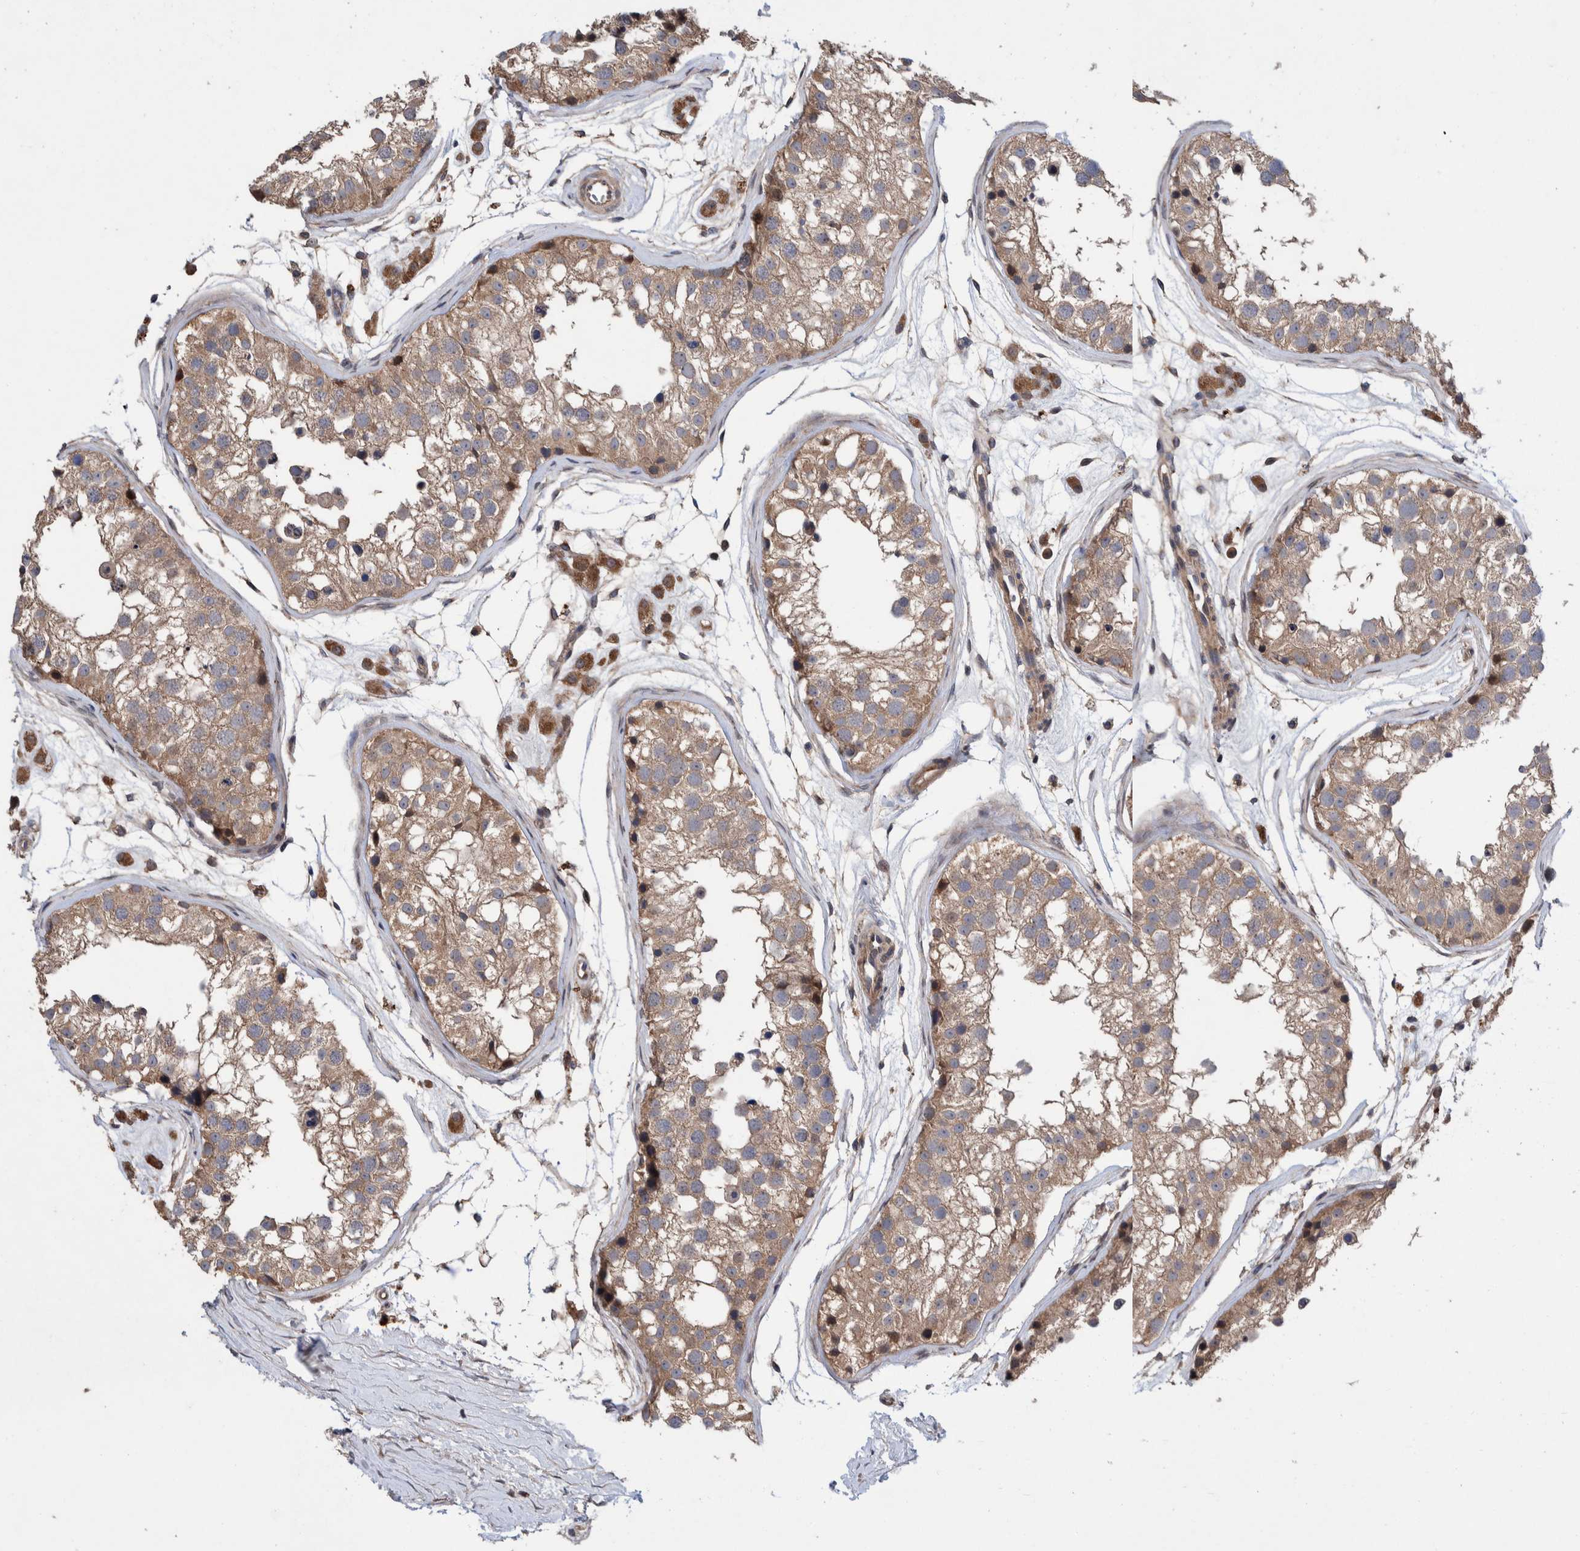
{"staining": {"intensity": "weak", "quantity": ">75%", "location": "cytoplasmic/membranous"}, "tissue": "testis", "cell_type": "Cells in seminiferous ducts", "image_type": "normal", "snomed": [{"axis": "morphology", "description": "Normal tissue, NOS"}, {"axis": "morphology", "description": "Adenocarcinoma, metastatic, NOS"}, {"axis": "topography", "description": "Testis"}], "caption": "Testis stained for a protein demonstrates weak cytoplasmic/membranous positivity in cells in seminiferous ducts. (DAB = brown stain, brightfield microscopy at high magnification).", "gene": "PIK3R6", "patient": {"sex": "male", "age": 26}}